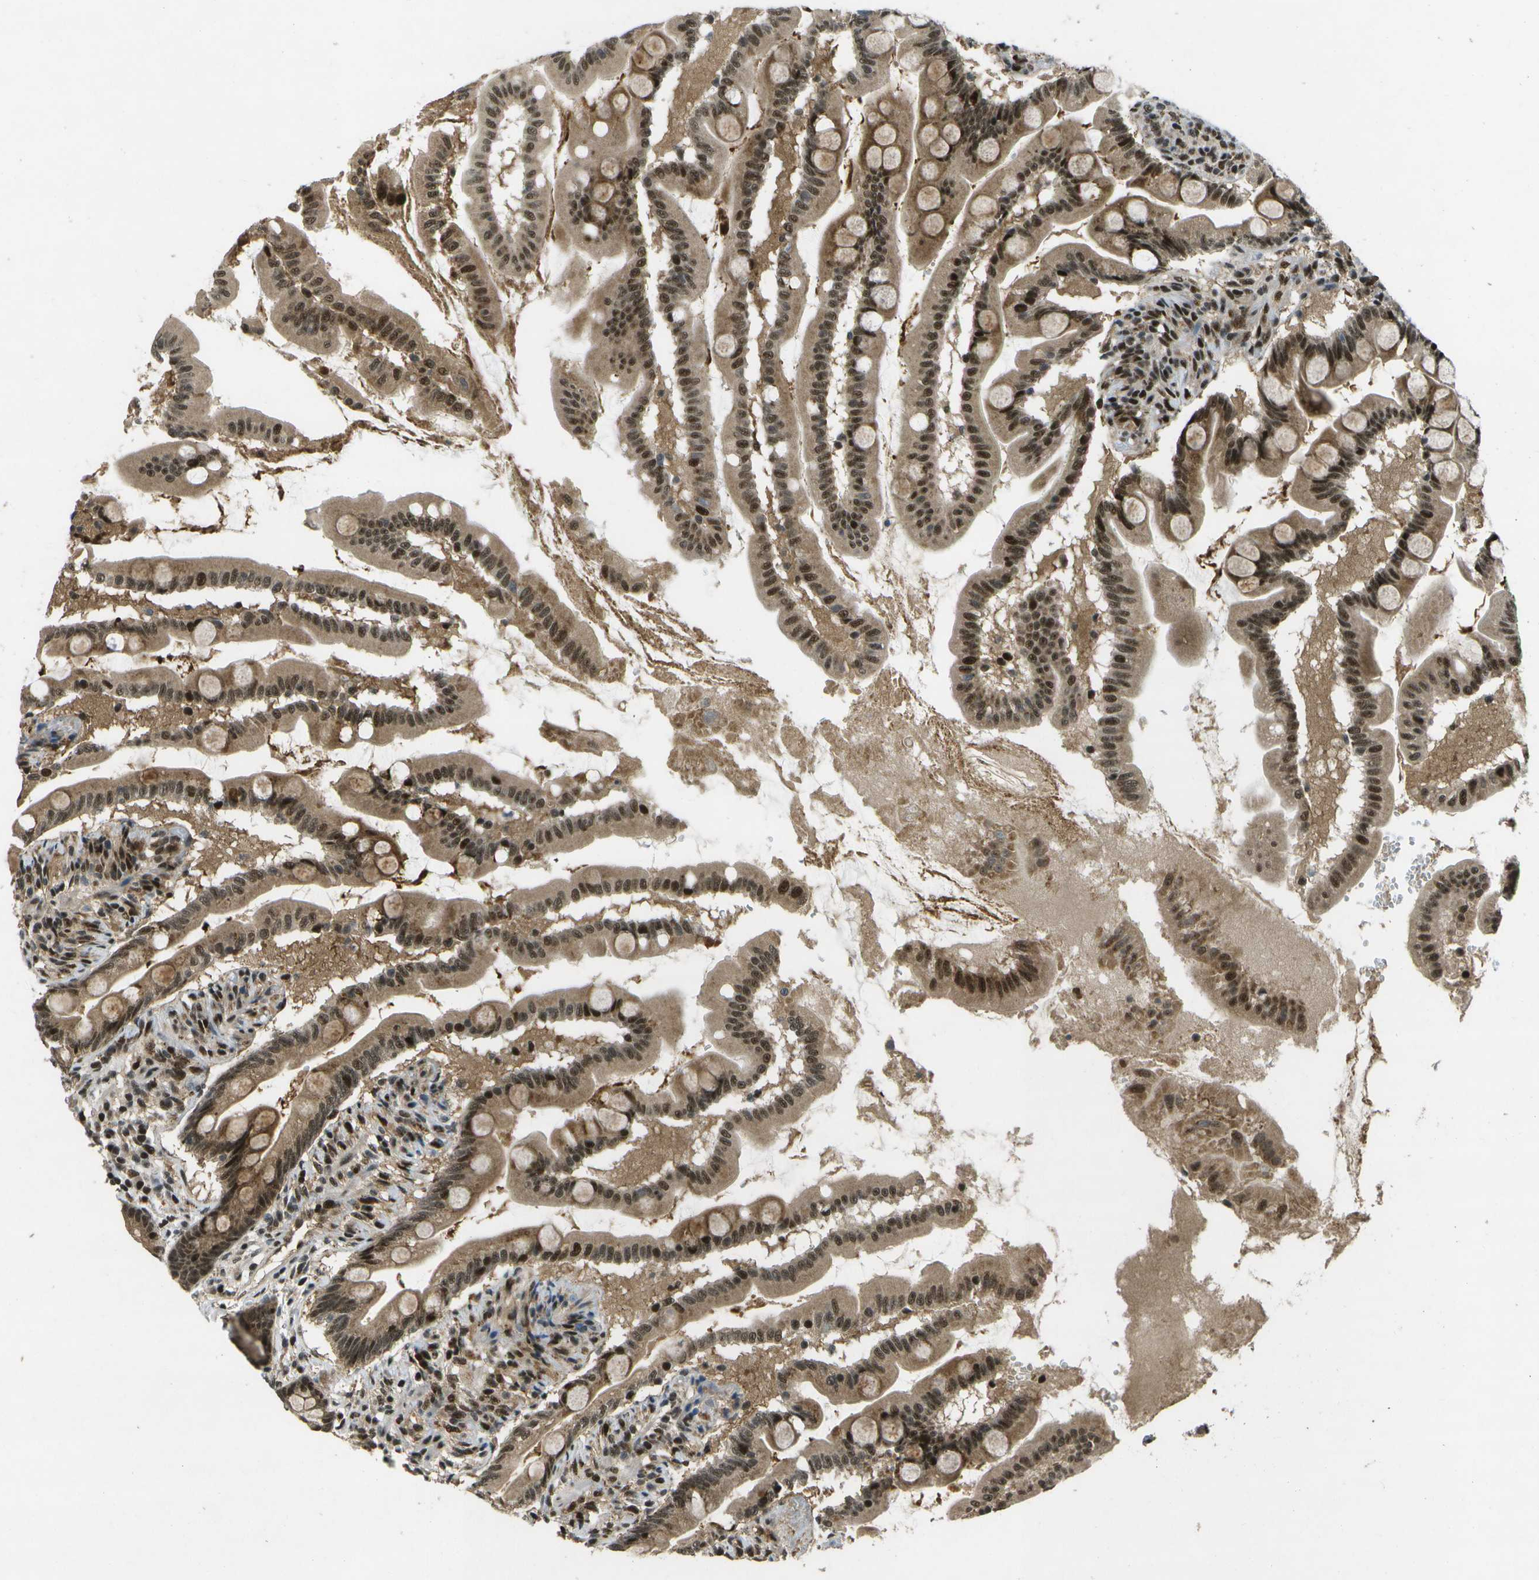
{"staining": {"intensity": "strong", "quantity": ">75%", "location": "cytoplasmic/membranous,nuclear"}, "tissue": "small intestine", "cell_type": "Glandular cells", "image_type": "normal", "snomed": [{"axis": "morphology", "description": "Normal tissue, NOS"}, {"axis": "topography", "description": "Small intestine"}], "caption": "A brown stain labels strong cytoplasmic/membranous,nuclear staining of a protein in glandular cells of benign human small intestine.", "gene": "GANC", "patient": {"sex": "female", "age": 56}}